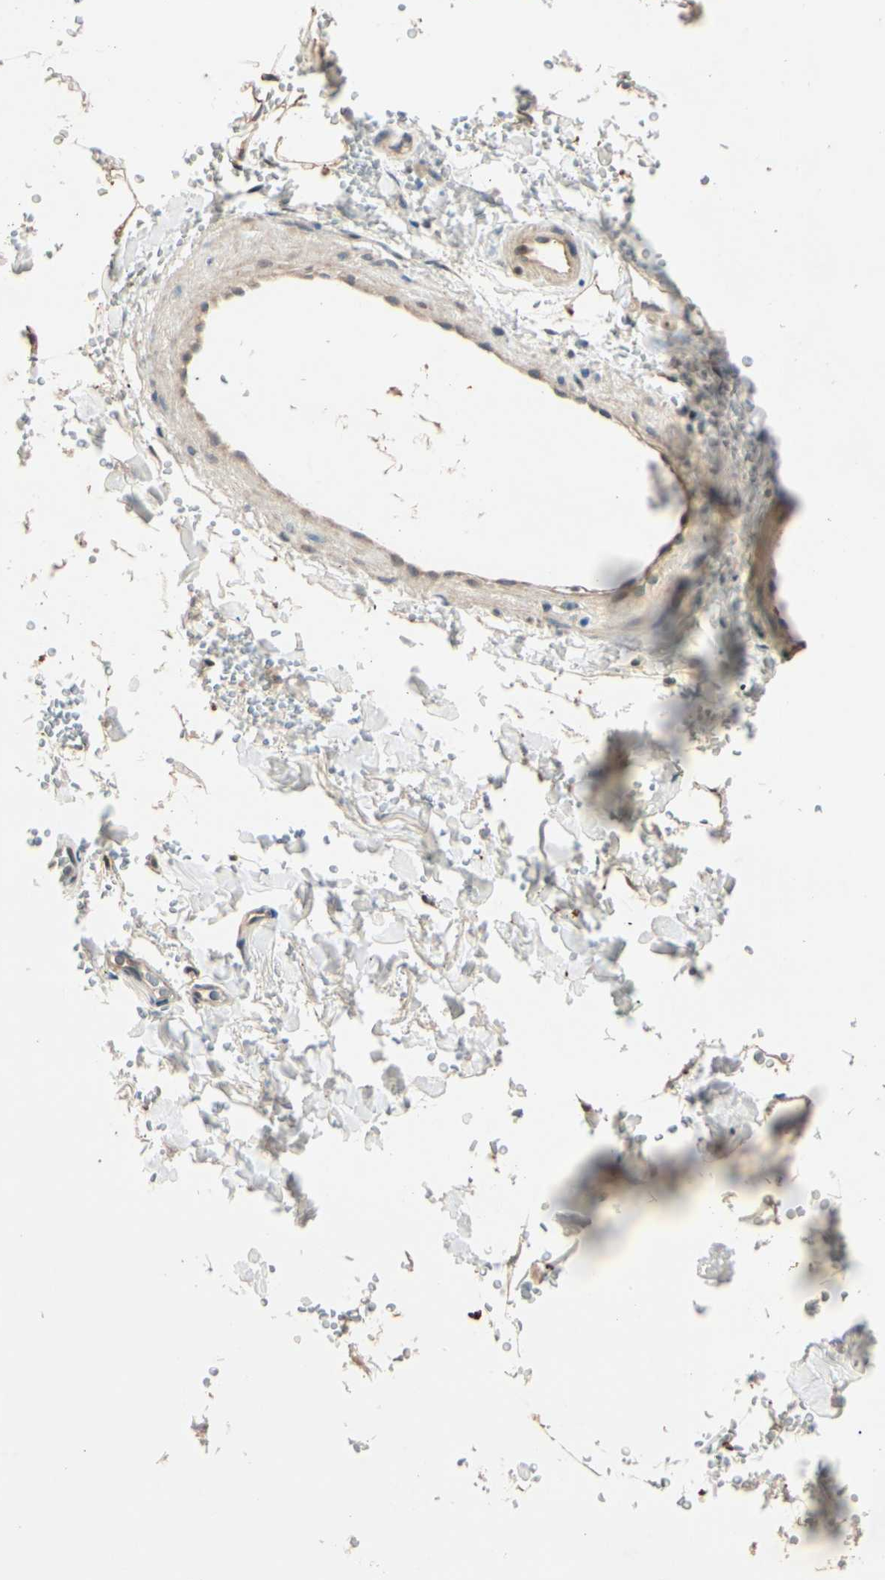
{"staining": {"intensity": "moderate", "quantity": "25%-75%", "location": "cytoplasmic/membranous"}, "tissue": "adipose tissue", "cell_type": "Adipocytes", "image_type": "normal", "snomed": [{"axis": "morphology", "description": "Normal tissue, NOS"}, {"axis": "morphology", "description": "Carcinoma, NOS"}, {"axis": "topography", "description": "Pancreas"}, {"axis": "topography", "description": "Peripheral nerve tissue"}], "caption": "Adipose tissue stained for a protein (brown) reveals moderate cytoplasmic/membranous positive staining in approximately 25%-75% of adipocytes.", "gene": "ACSL5", "patient": {"sex": "female", "age": 29}}